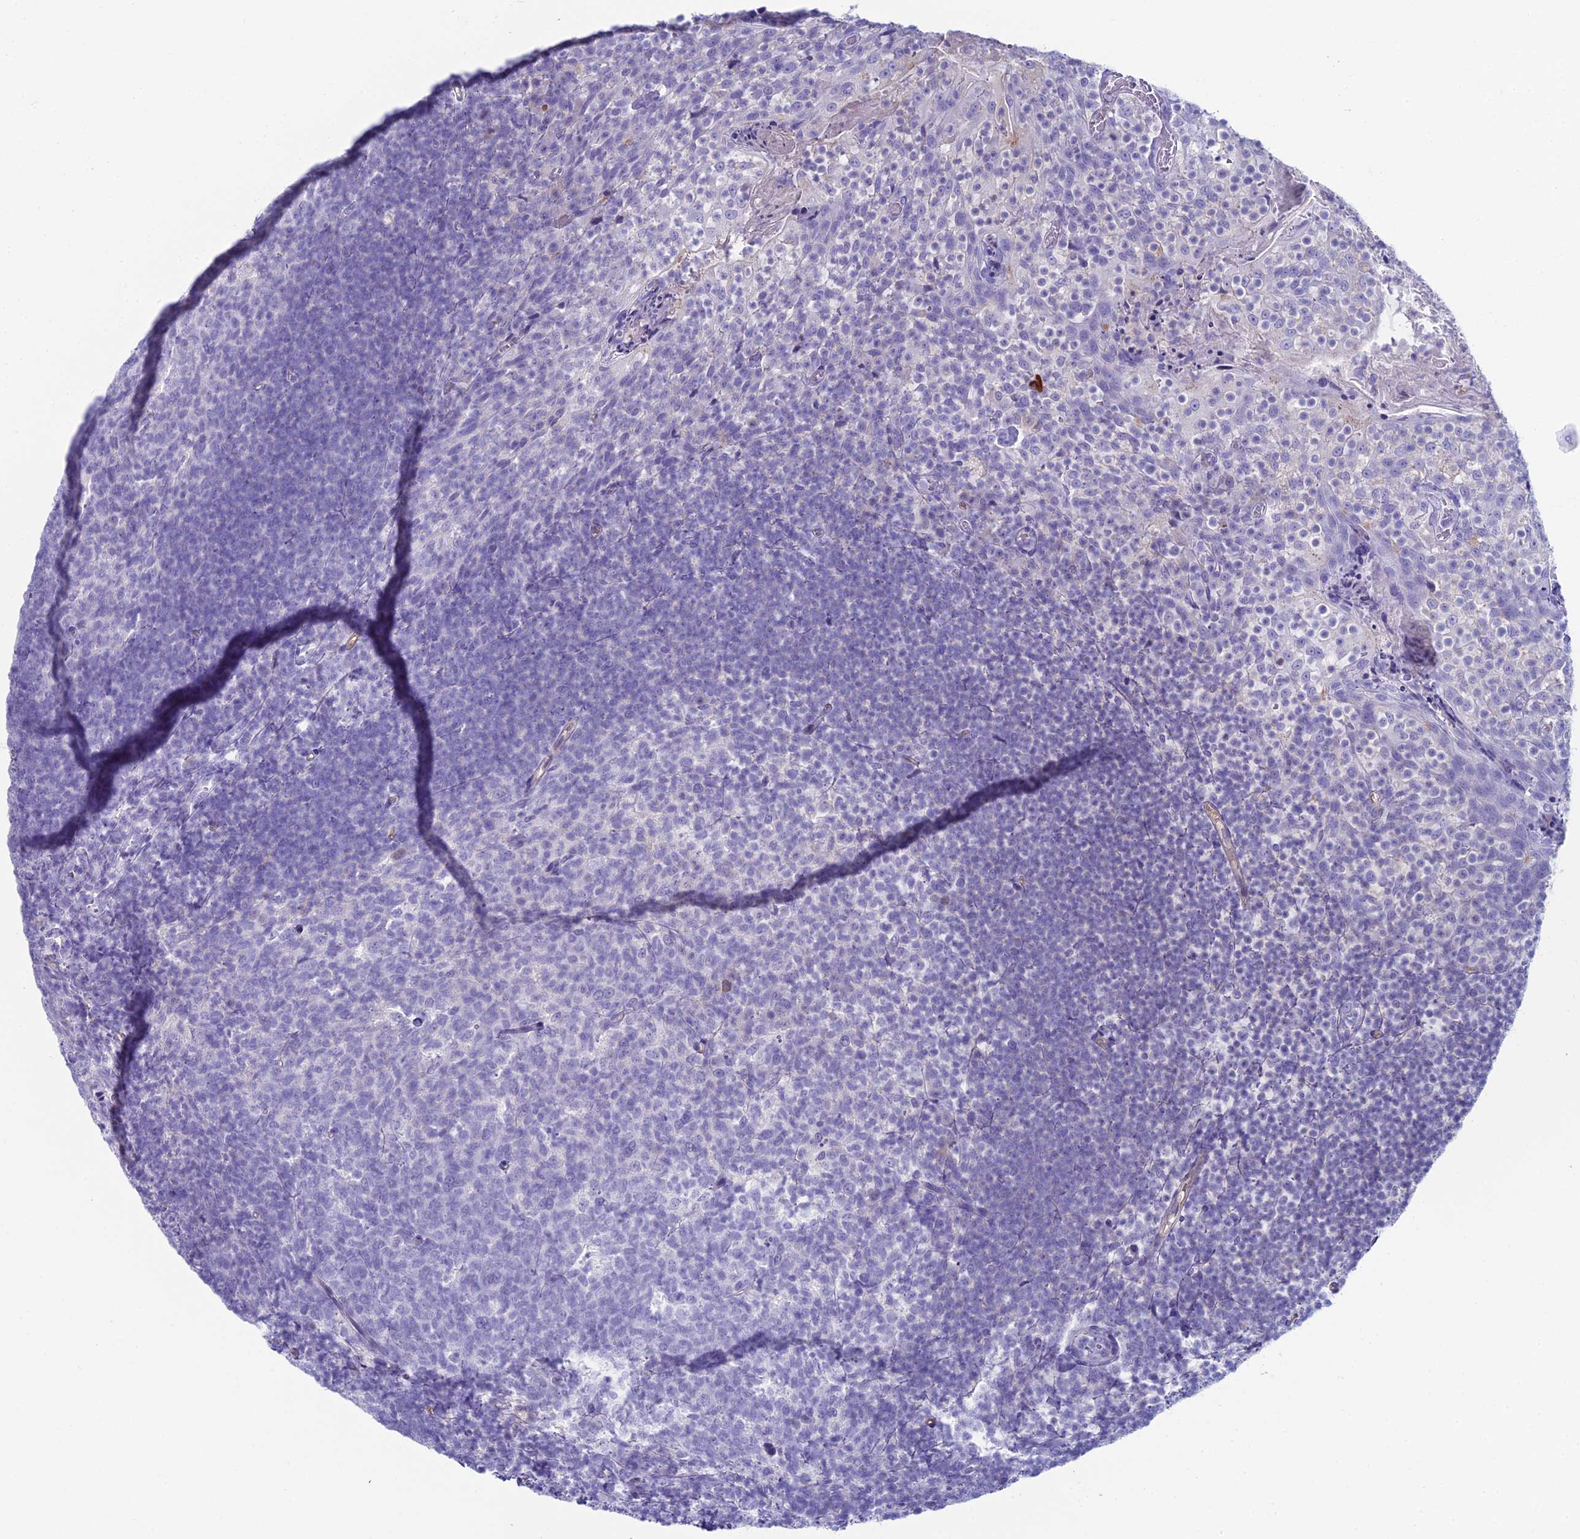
{"staining": {"intensity": "negative", "quantity": "none", "location": "none"}, "tissue": "tonsil", "cell_type": "Germinal center cells", "image_type": "normal", "snomed": [{"axis": "morphology", "description": "Normal tissue, NOS"}, {"axis": "topography", "description": "Tonsil"}], "caption": "High power microscopy photomicrograph of an IHC micrograph of unremarkable tonsil, revealing no significant expression in germinal center cells.", "gene": "ACE", "patient": {"sex": "female", "age": 10}}